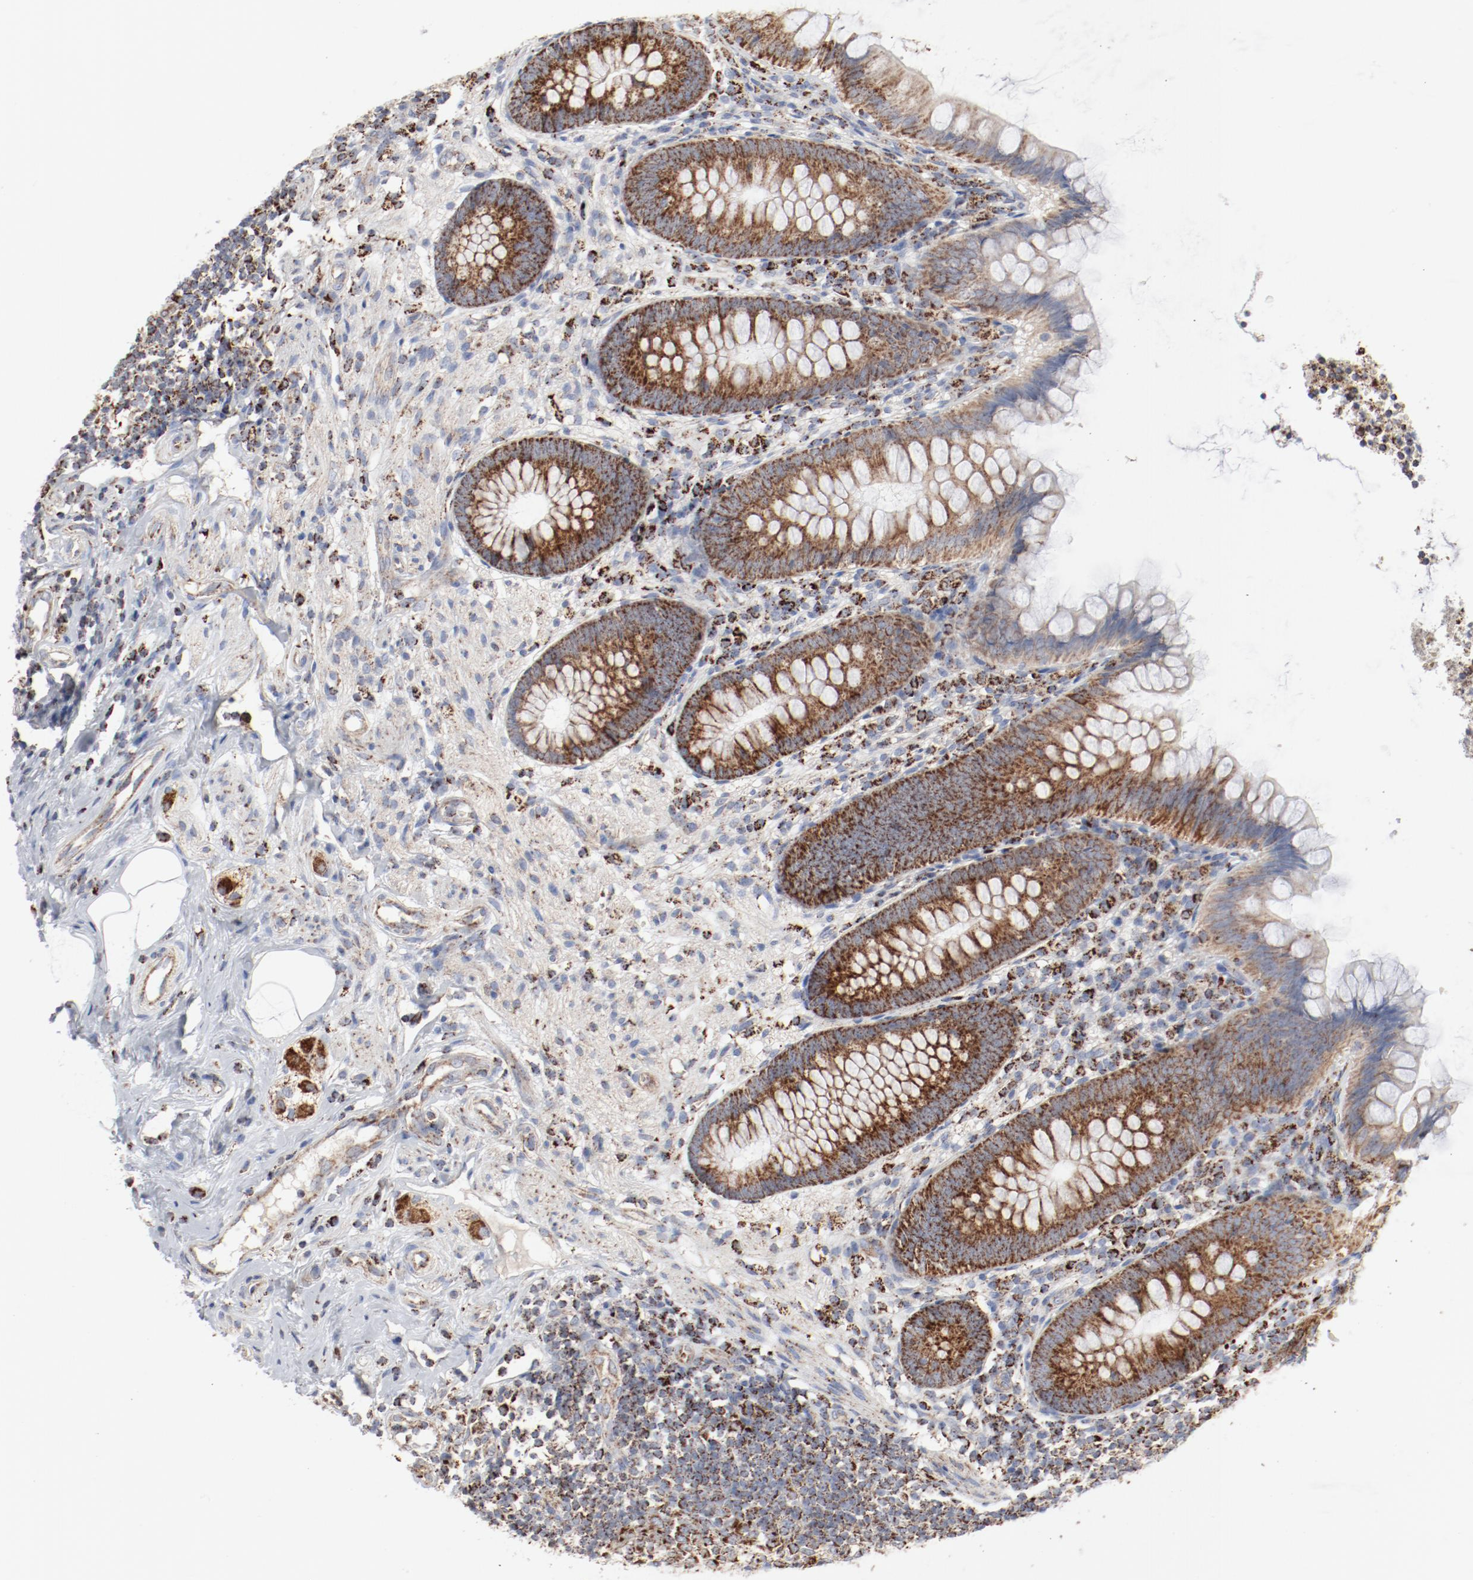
{"staining": {"intensity": "strong", "quantity": ">75%", "location": "cytoplasmic/membranous"}, "tissue": "appendix", "cell_type": "Glandular cells", "image_type": "normal", "snomed": [{"axis": "morphology", "description": "Normal tissue, NOS"}, {"axis": "topography", "description": "Appendix"}], "caption": "Immunohistochemistry (IHC) (DAB) staining of normal appendix exhibits strong cytoplasmic/membranous protein staining in approximately >75% of glandular cells. (DAB (3,3'-diaminobenzidine) IHC with brightfield microscopy, high magnification).", "gene": "SETD3", "patient": {"sex": "female", "age": 66}}